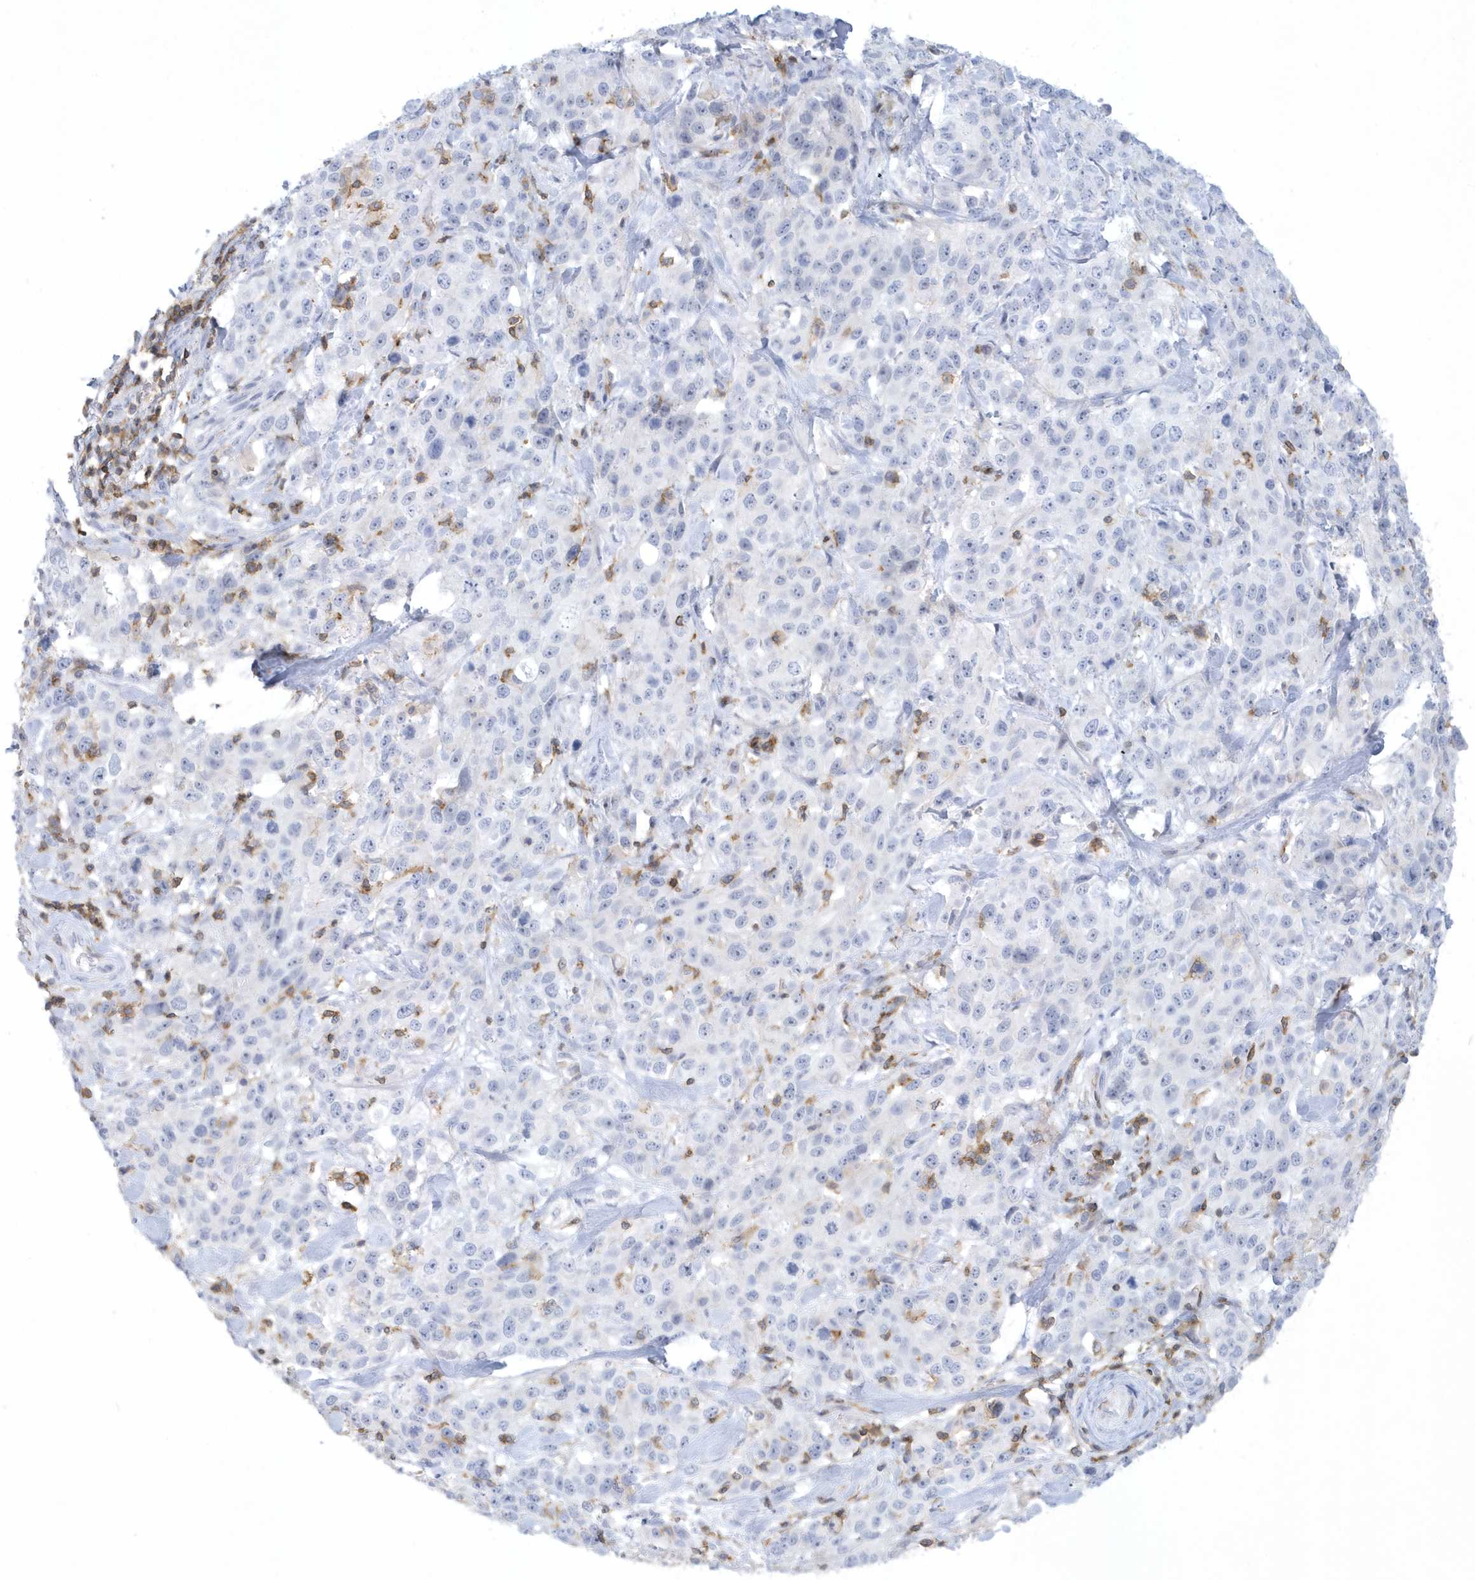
{"staining": {"intensity": "negative", "quantity": "none", "location": "none"}, "tissue": "stomach cancer", "cell_type": "Tumor cells", "image_type": "cancer", "snomed": [{"axis": "morphology", "description": "Normal tissue, NOS"}, {"axis": "morphology", "description": "Adenocarcinoma, NOS"}, {"axis": "topography", "description": "Lymph node"}, {"axis": "topography", "description": "Stomach"}], "caption": "DAB immunohistochemical staining of human stomach cancer shows no significant expression in tumor cells. (Brightfield microscopy of DAB IHC at high magnification).", "gene": "PSD4", "patient": {"sex": "male", "age": 48}}